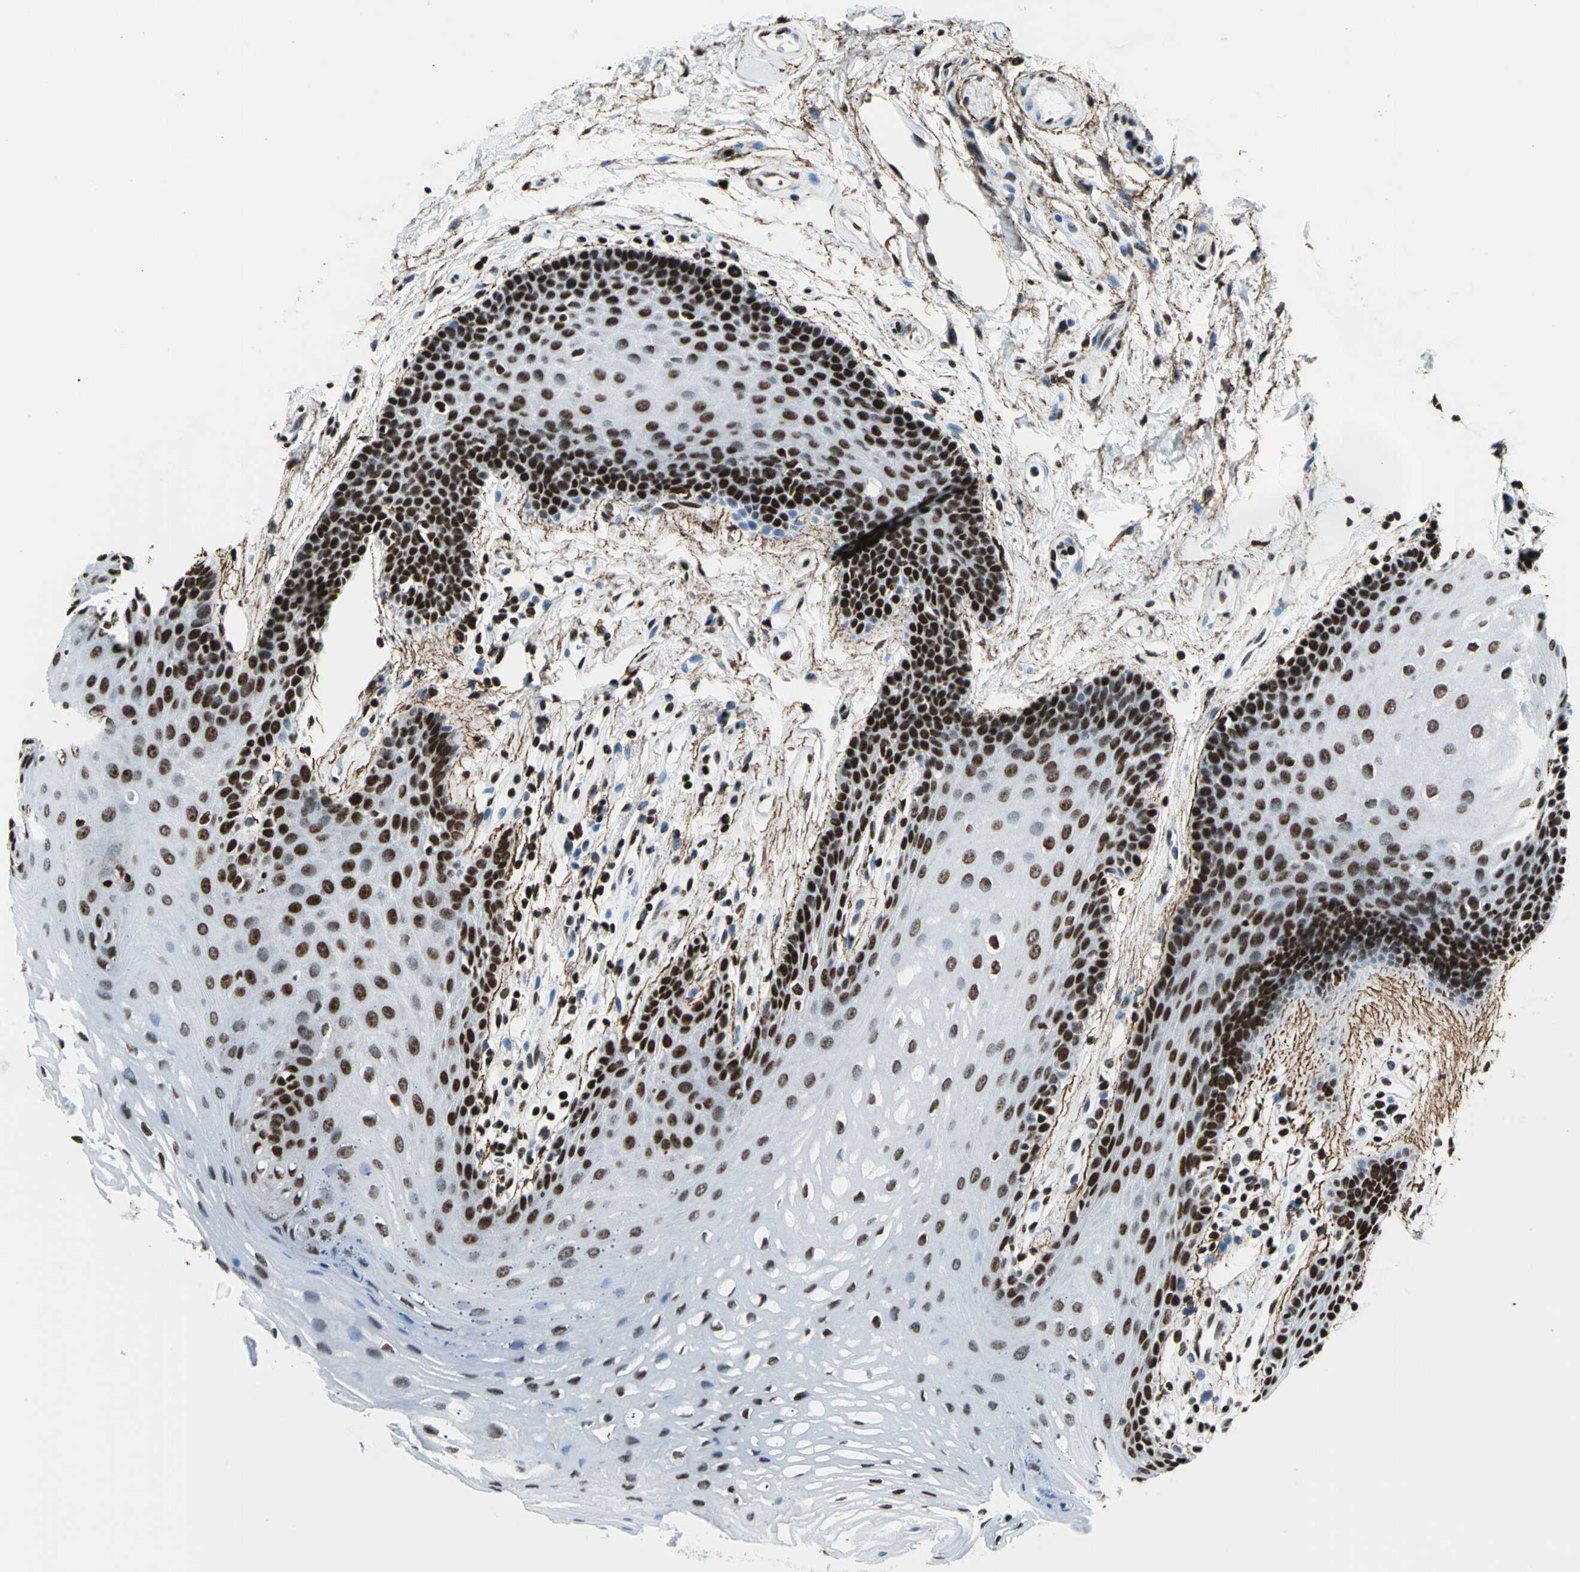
{"staining": {"intensity": "strong", "quantity": ">75%", "location": "nuclear"}, "tissue": "oral mucosa", "cell_type": "Squamous epithelial cells", "image_type": "normal", "snomed": [{"axis": "morphology", "description": "Normal tissue, NOS"}, {"axis": "topography", "description": "Oral tissue"}], "caption": "A histopathology image of human oral mucosa stained for a protein shows strong nuclear brown staining in squamous epithelial cells.", "gene": "APEX1", "patient": {"sex": "male", "age": 62}}